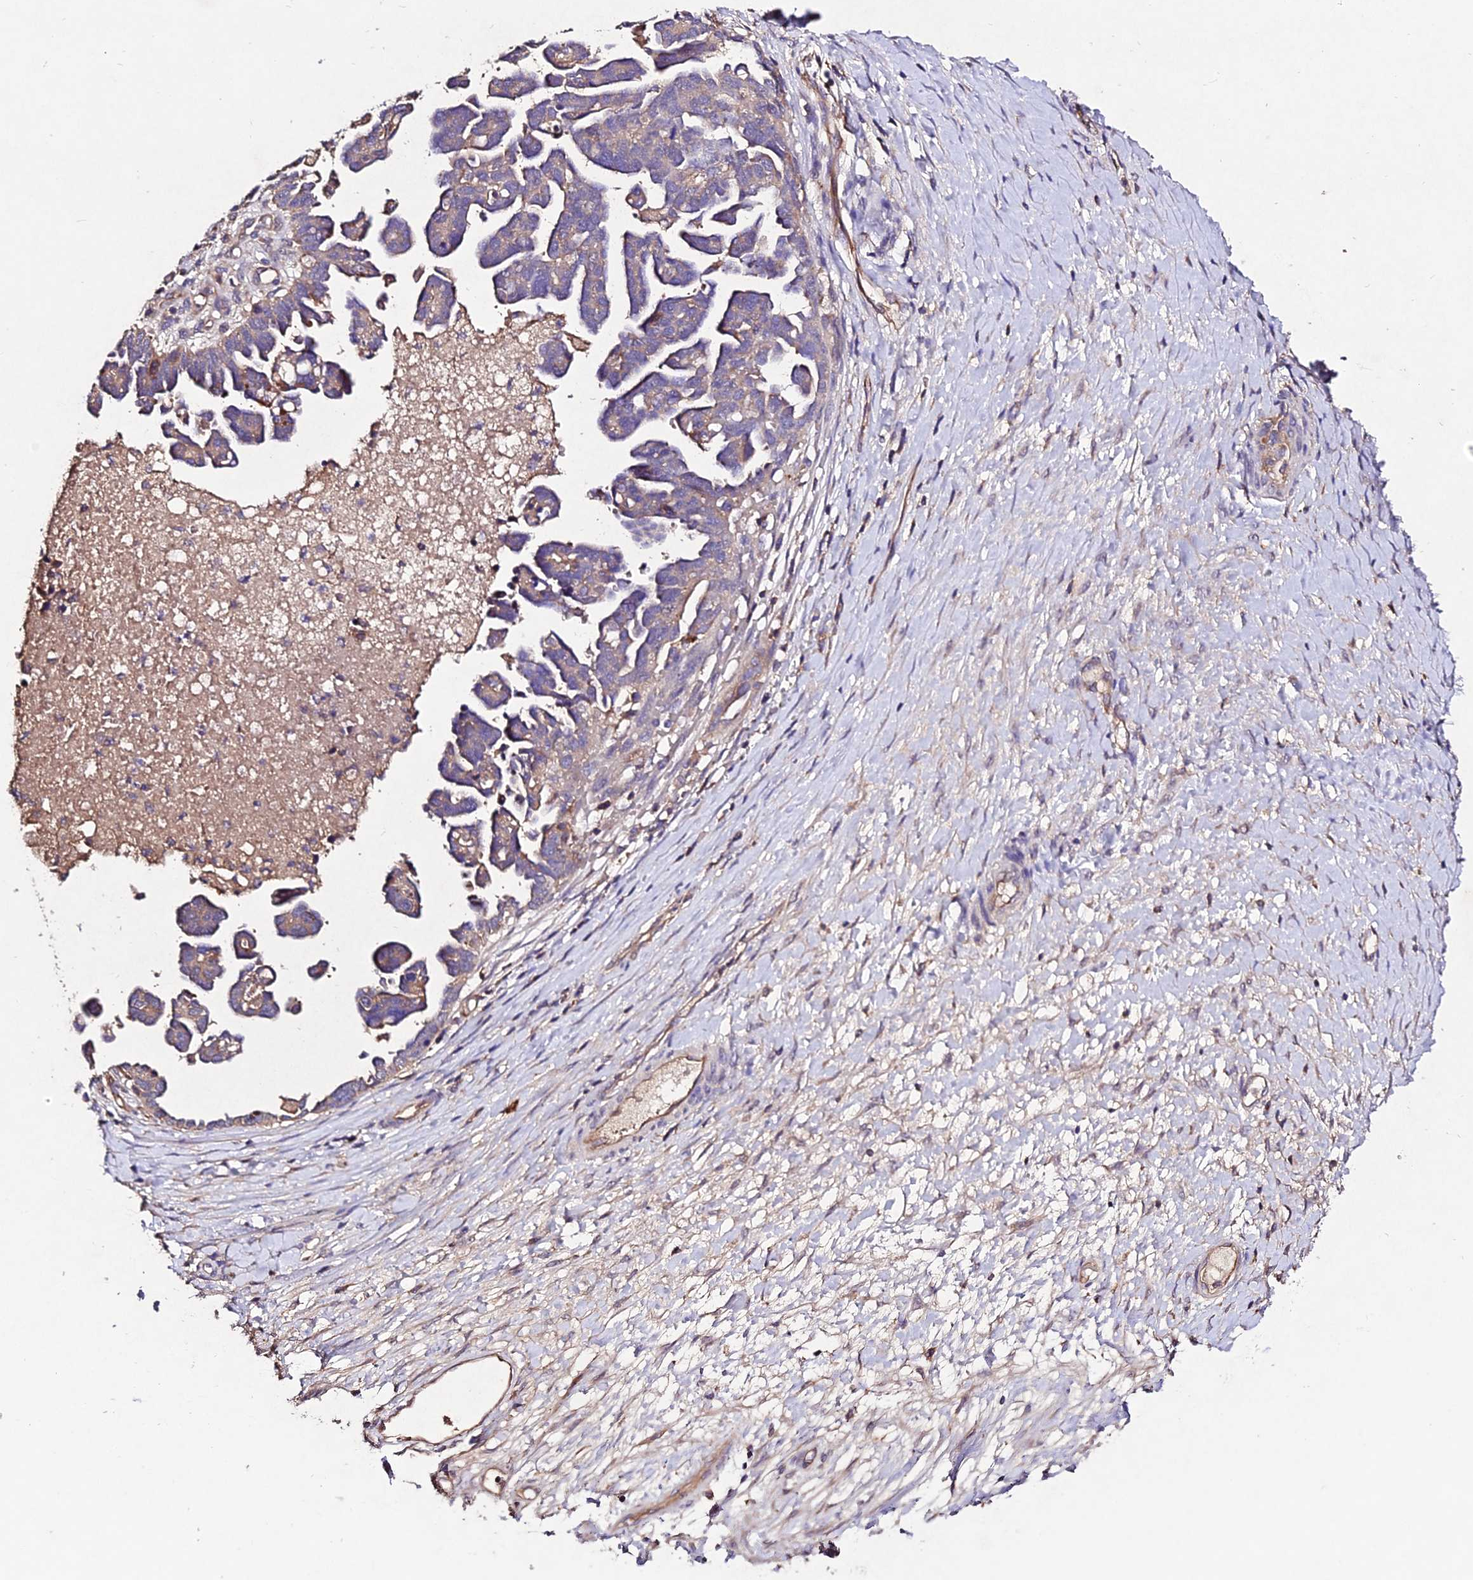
{"staining": {"intensity": "weak", "quantity": ">75%", "location": "cytoplasmic/membranous"}, "tissue": "ovarian cancer", "cell_type": "Tumor cells", "image_type": "cancer", "snomed": [{"axis": "morphology", "description": "Cystadenocarcinoma, serous, NOS"}, {"axis": "topography", "description": "Ovary"}], "caption": "Immunohistochemistry staining of ovarian cancer (serous cystadenocarcinoma), which demonstrates low levels of weak cytoplasmic/membranous staining in approximately >75% of tumor cells indicating weak cytoplasmic/membranous protein positivity. The staining was performed using DAB (3,3'-diaminobenzidine) (brown) for protein detection and nuclei were counterstained in hematoxylin (blue).", "gene": "AP3M2", "patient": {"sex": "female", "age": 54}}